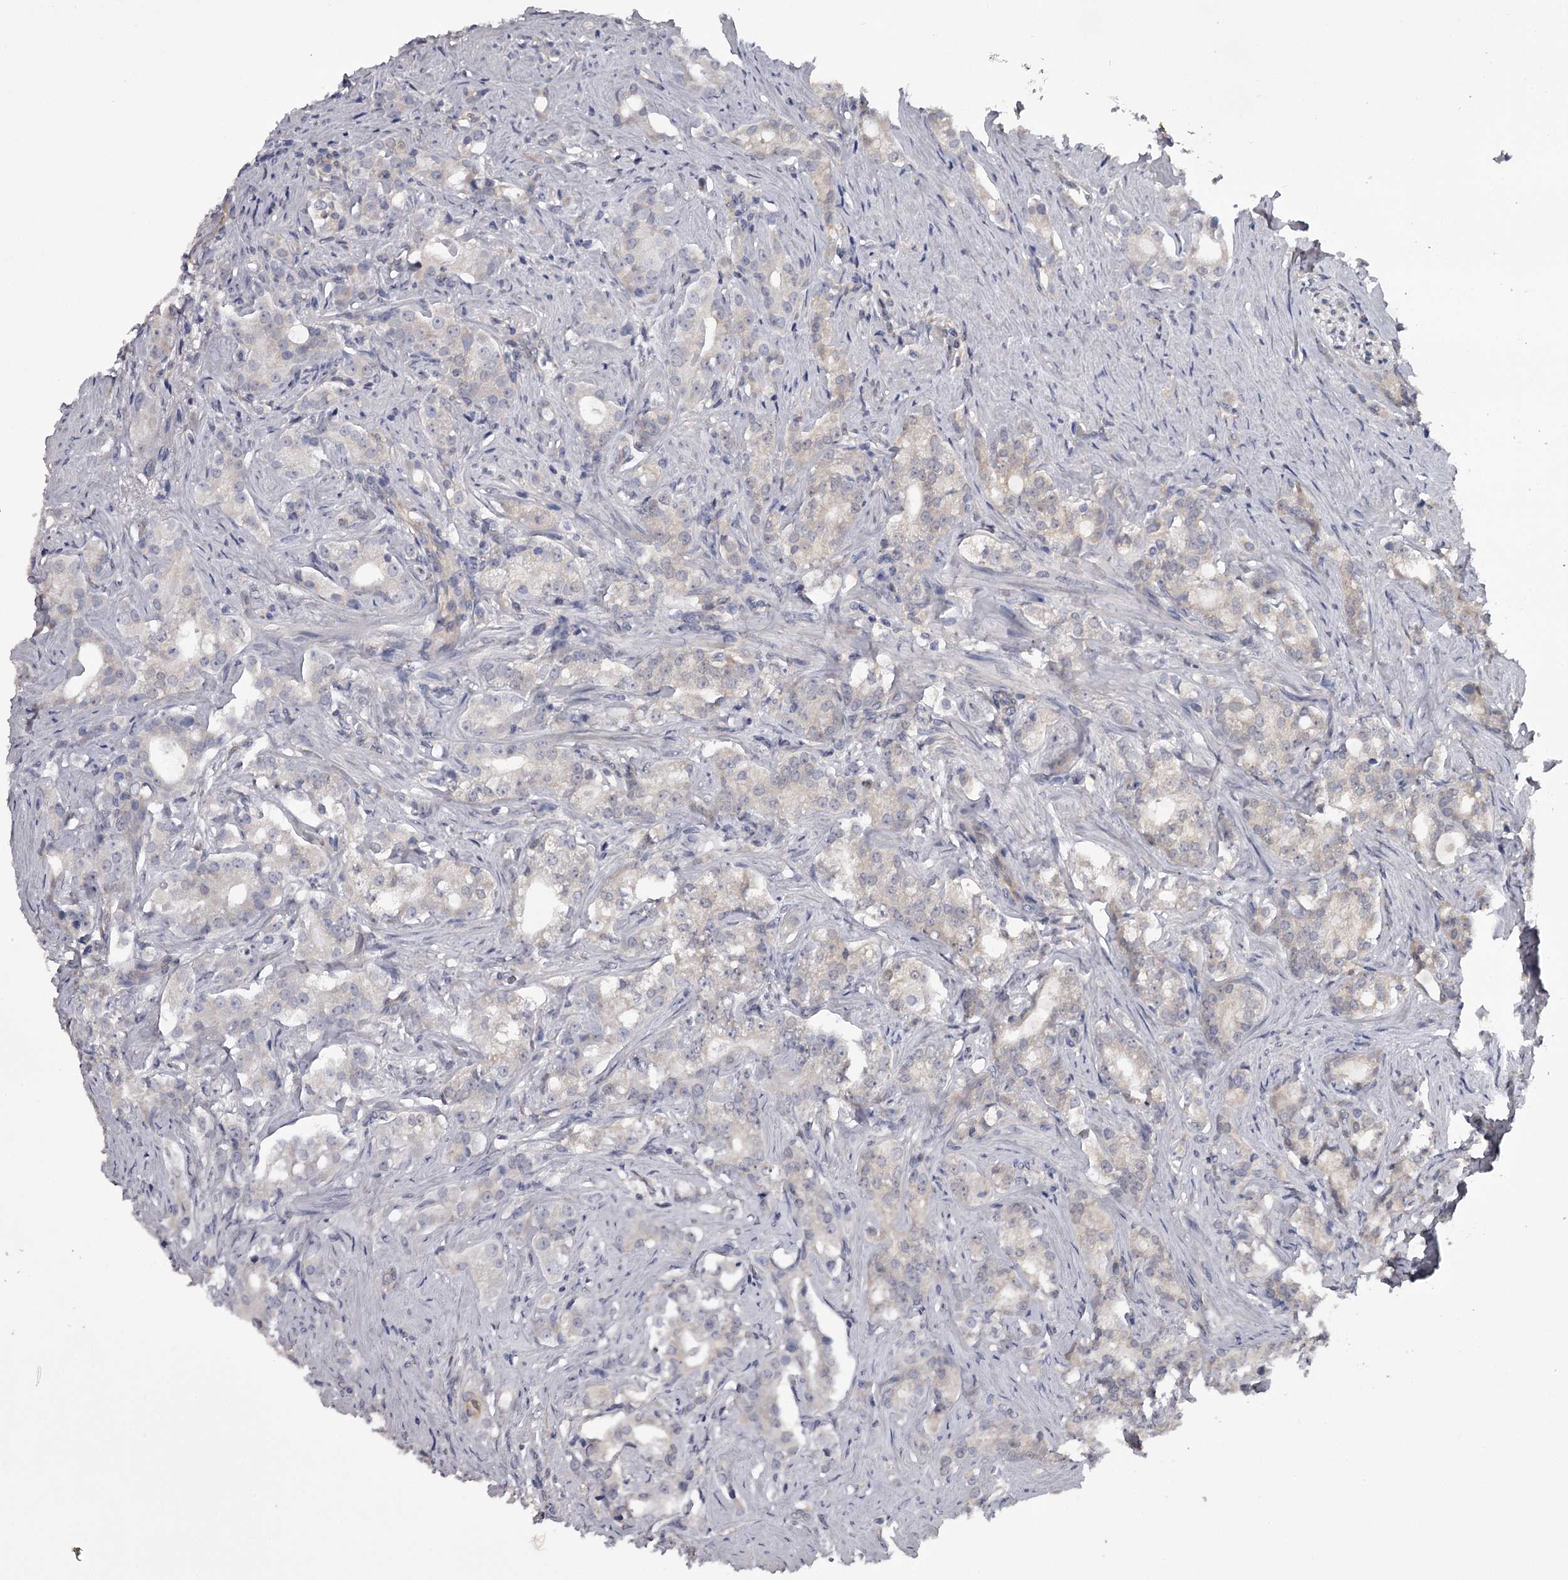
{"staining": {"intensity": "negative", "quantity": "none", "location": "none"}, "tissue": "prostate cancer", "cell_type": "Tumor cells", "image_type": "cancer", "snomed": [{"axis": "morphology", "description": "Adenocarcinoma, Low grade"}, {"axis": "topography", "description": "Prostate"}], "caption": "A photomicrograph of low-grade adenocarcinoma (prostate) stained for a protein reveals no brown staining in tumor cells. The staining was performed using DAB (3,3'-diaminobenzidine) to visualize the protein expression in brown, while the nuclei were stained in blue with hematoxylin (Magnification: 20x).", "gene": "GSTO1", "patient": {"sex": "male", "age": 71}}